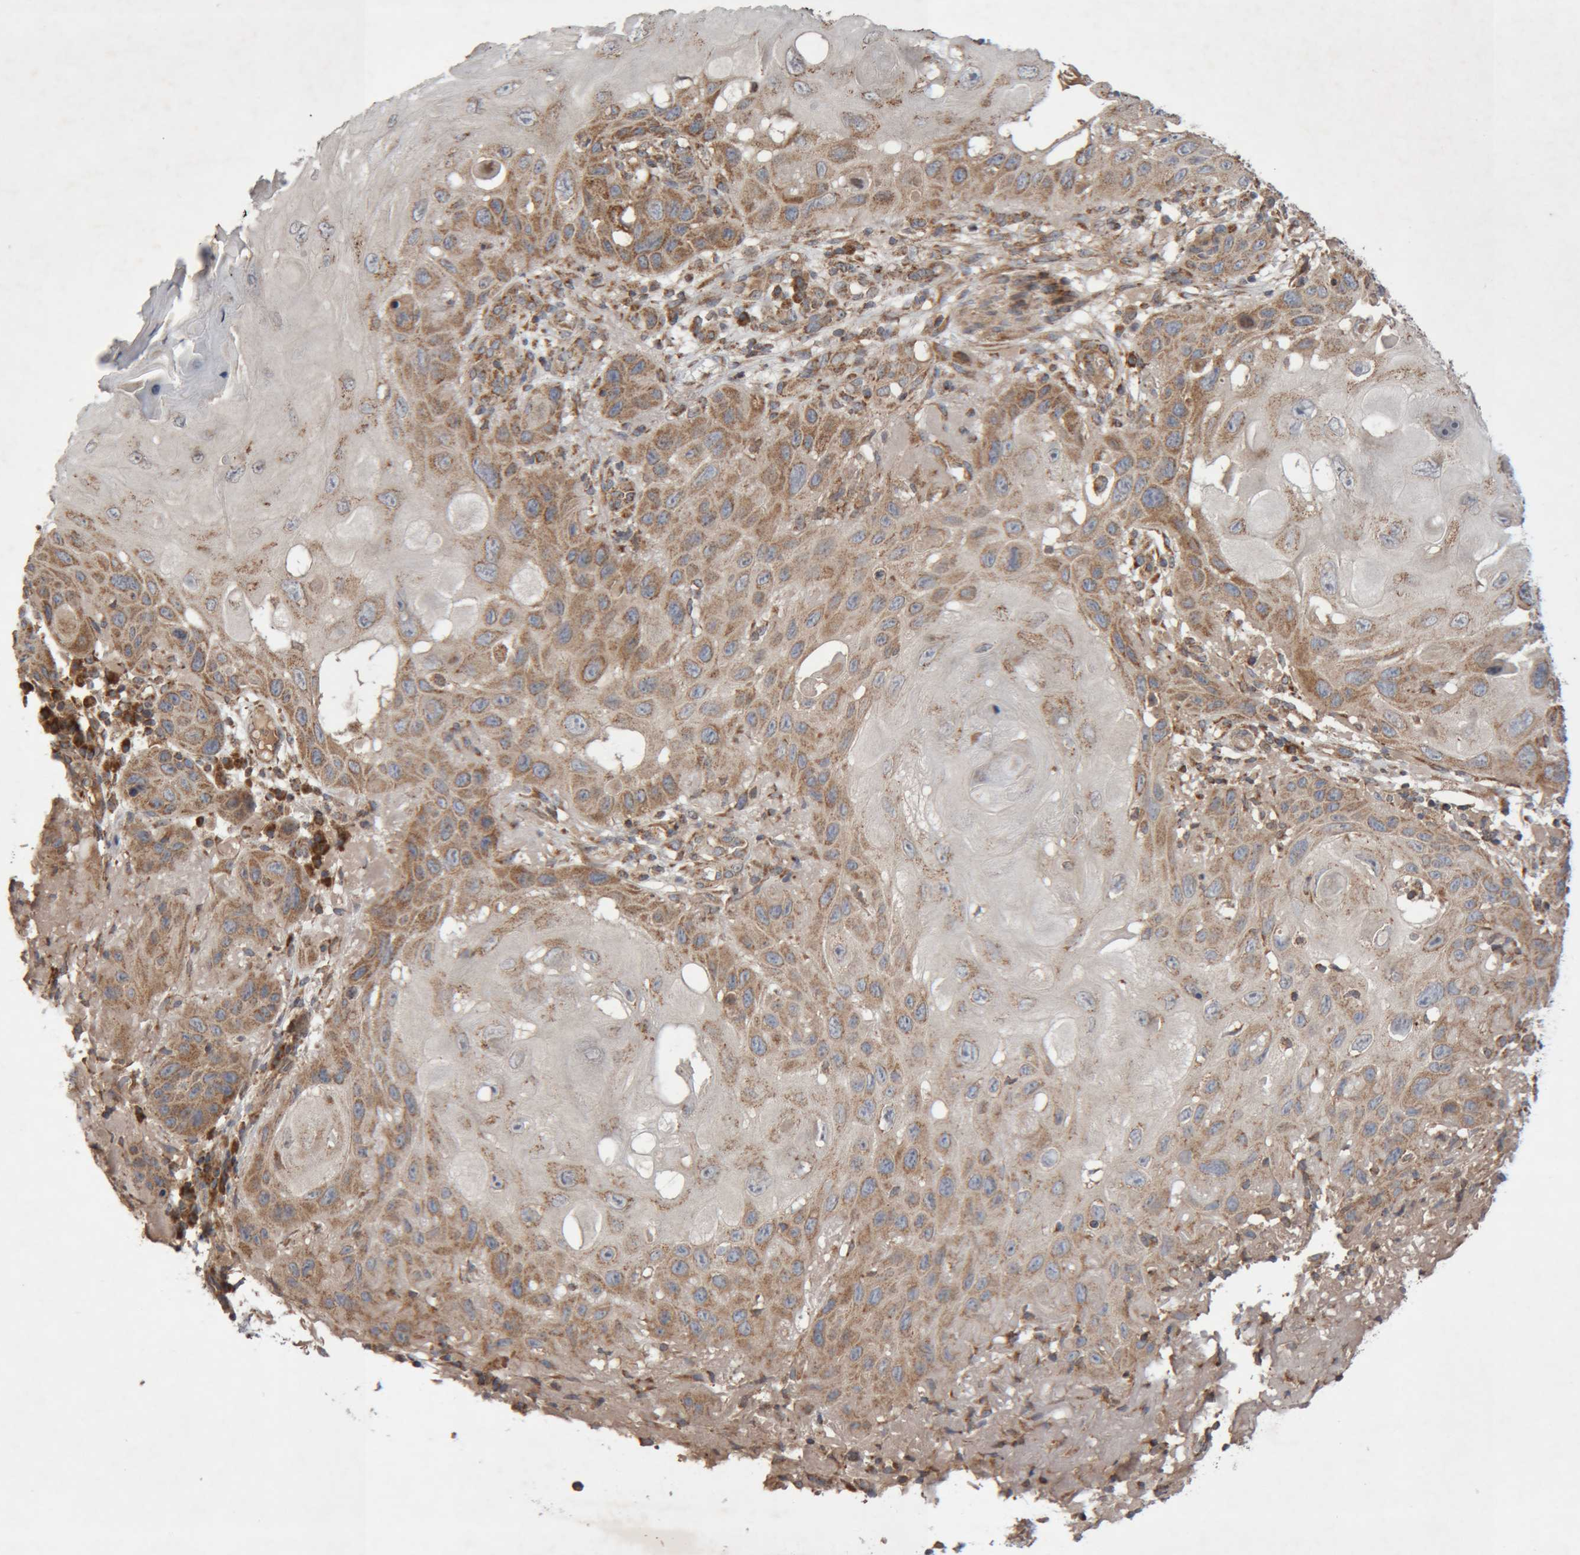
{"staining": {"intensity": "moderate", "quantity": ">75%", "location": "cytoplasmic/membranous"}, "tissue": "skin cancer", "cell_type": "Tumor cells", "image_type": "cancer", "snomed": [{"axis": "morphology", "description": "Normal tissue, NOS"}, {"axis": "morphology", "description": "Squamous cell carcinoma, NOS"}, {"axis": "topography", "description": "Skin"}], "caption": "A brown stain shows moderate cytoplasmic/membranous positivity of a protein in human skin cancer (squamous cell carcinoma) tumor cells. (DAB = brown stain, brightfield microscopy at high magnification).", "gene": "KIF21B", "patient": {"sex": "female", "age": 96}}